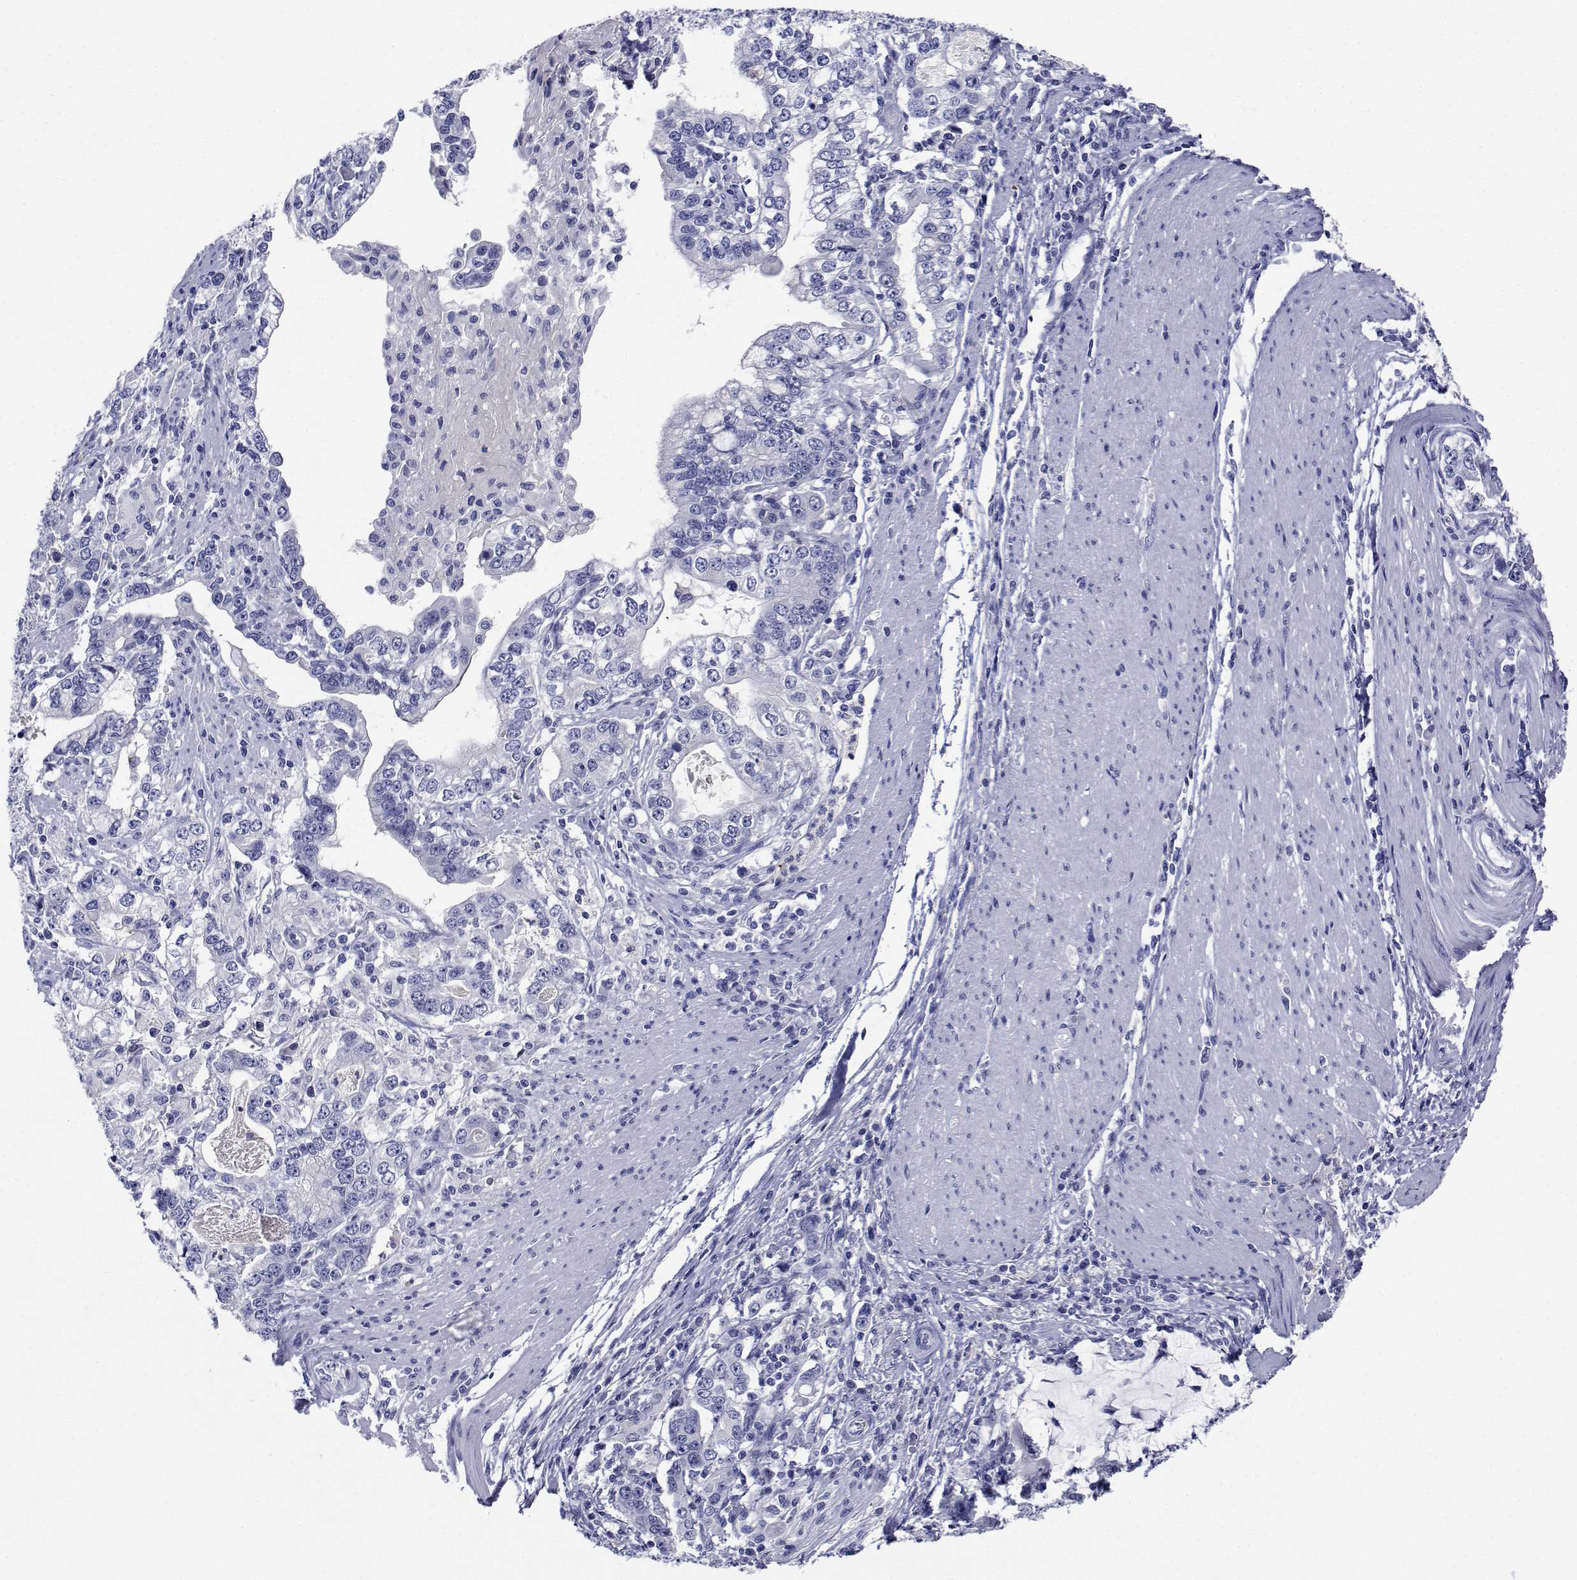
{"staining": {"intensity": "negative", "quantity": "none", "location": "none"}, "tissue": "stomach cancer", "cell_type": "Tumor cells", "image_type": "cancer", "snomed": [{"axis": "morphology", "description": "Adenocarcinoma, NOS"}, {"axis": "topography", "description": "Stomach, lower"}], "caption": "The image shows no significant positivity in tumor cells of stomach cancer.", "gene": "PLXNA4", "patient": {"sex": "female", "age": 72}}